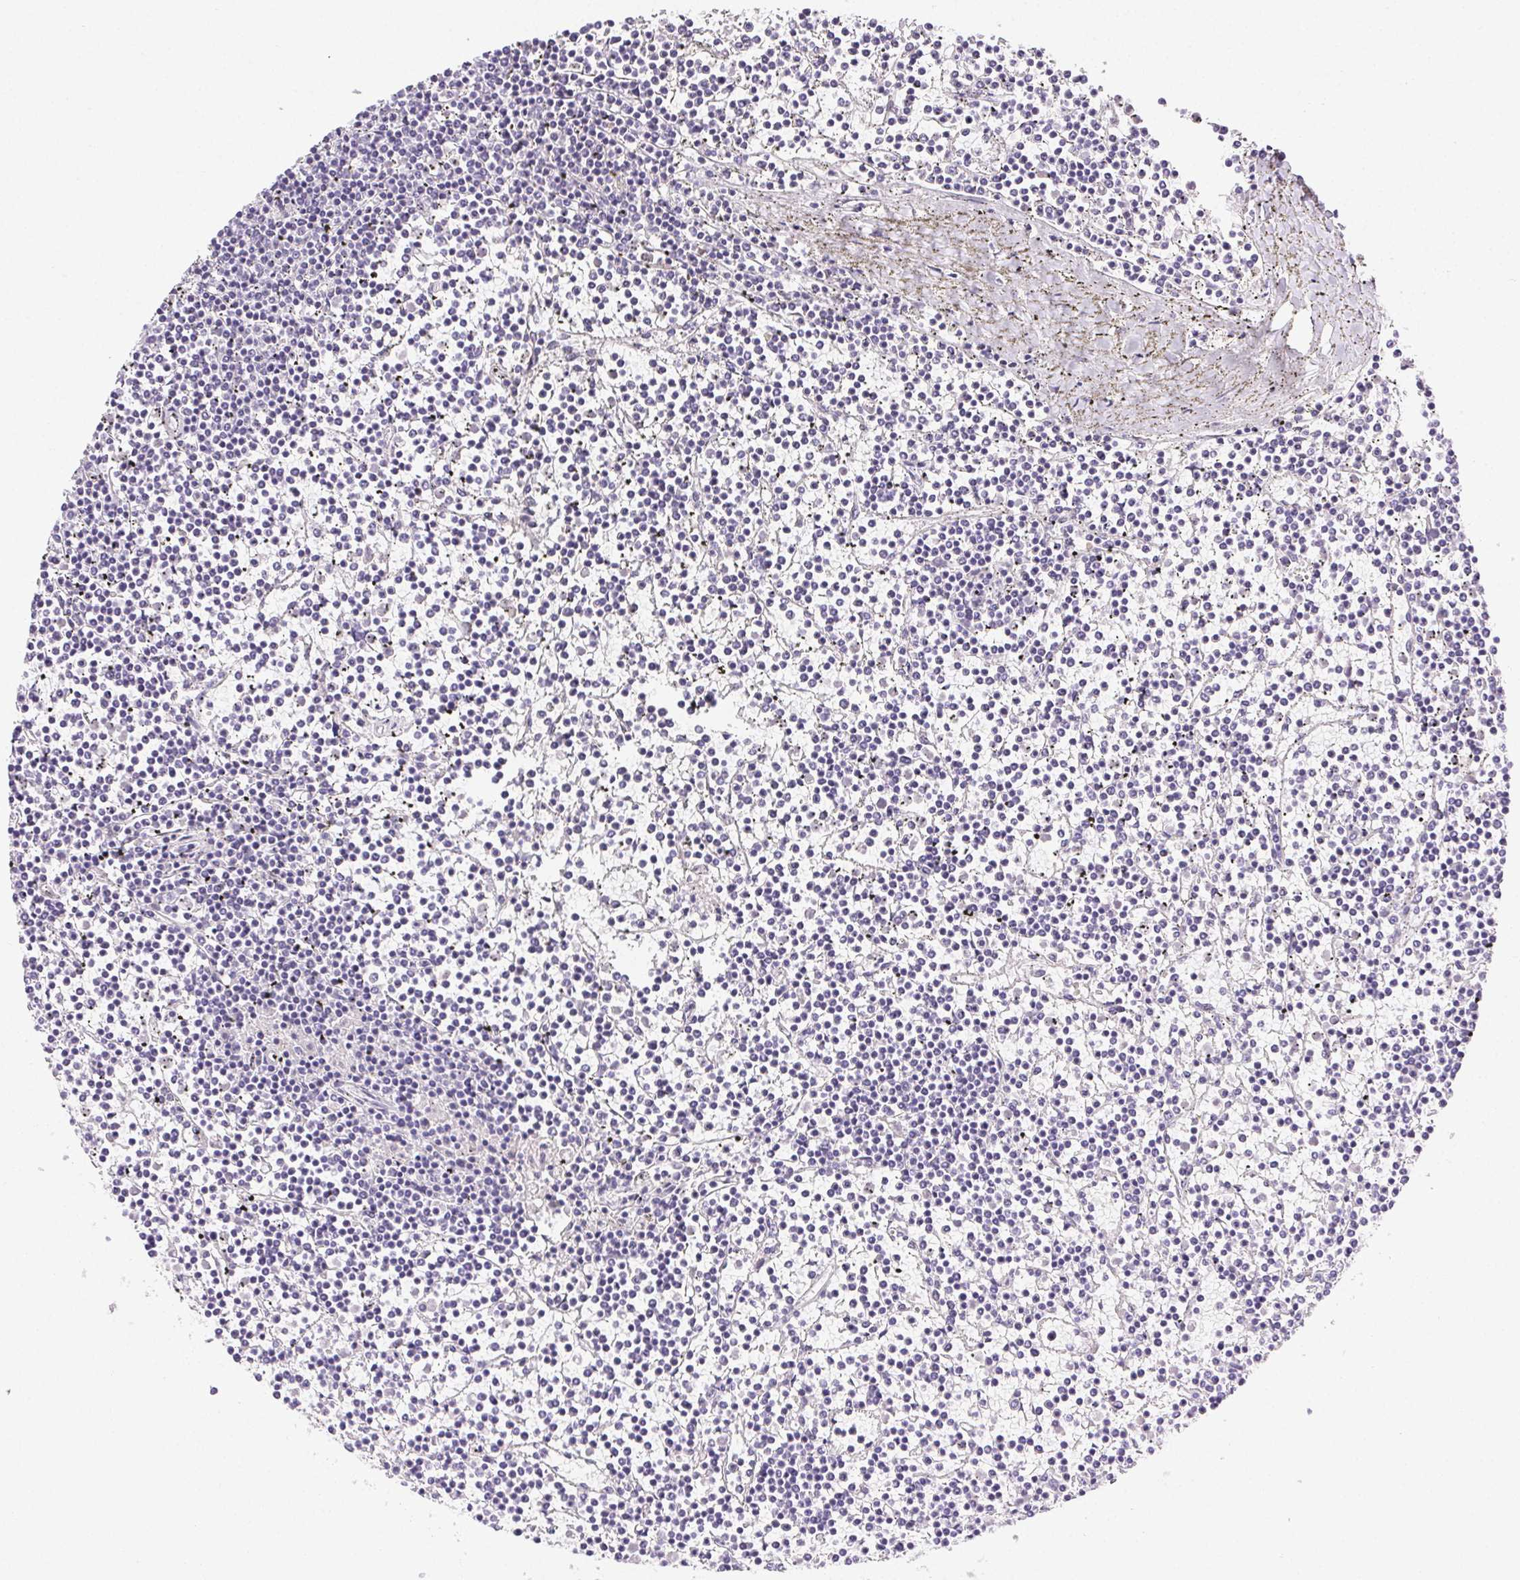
{"staining": {"intensity": "negative", "quantity": "none", "location": "none"}, "tissue": "lymphoma", "cell_type": "Tumor cells", "image_type": "cancer", "snomed": [{"axis": "morphology", "description": "Malignant lymphoma, non-Hodgkin's type, Low grade"}, {"axis": "topography", "description": "Spleen"}], "caption": "Tumor cells show no significant protein staining in low-grade malignant lymphoma, non-Hodgkin's type.", "gene": "CLDN10", "patient": {"sex": "female", "age": 19}}